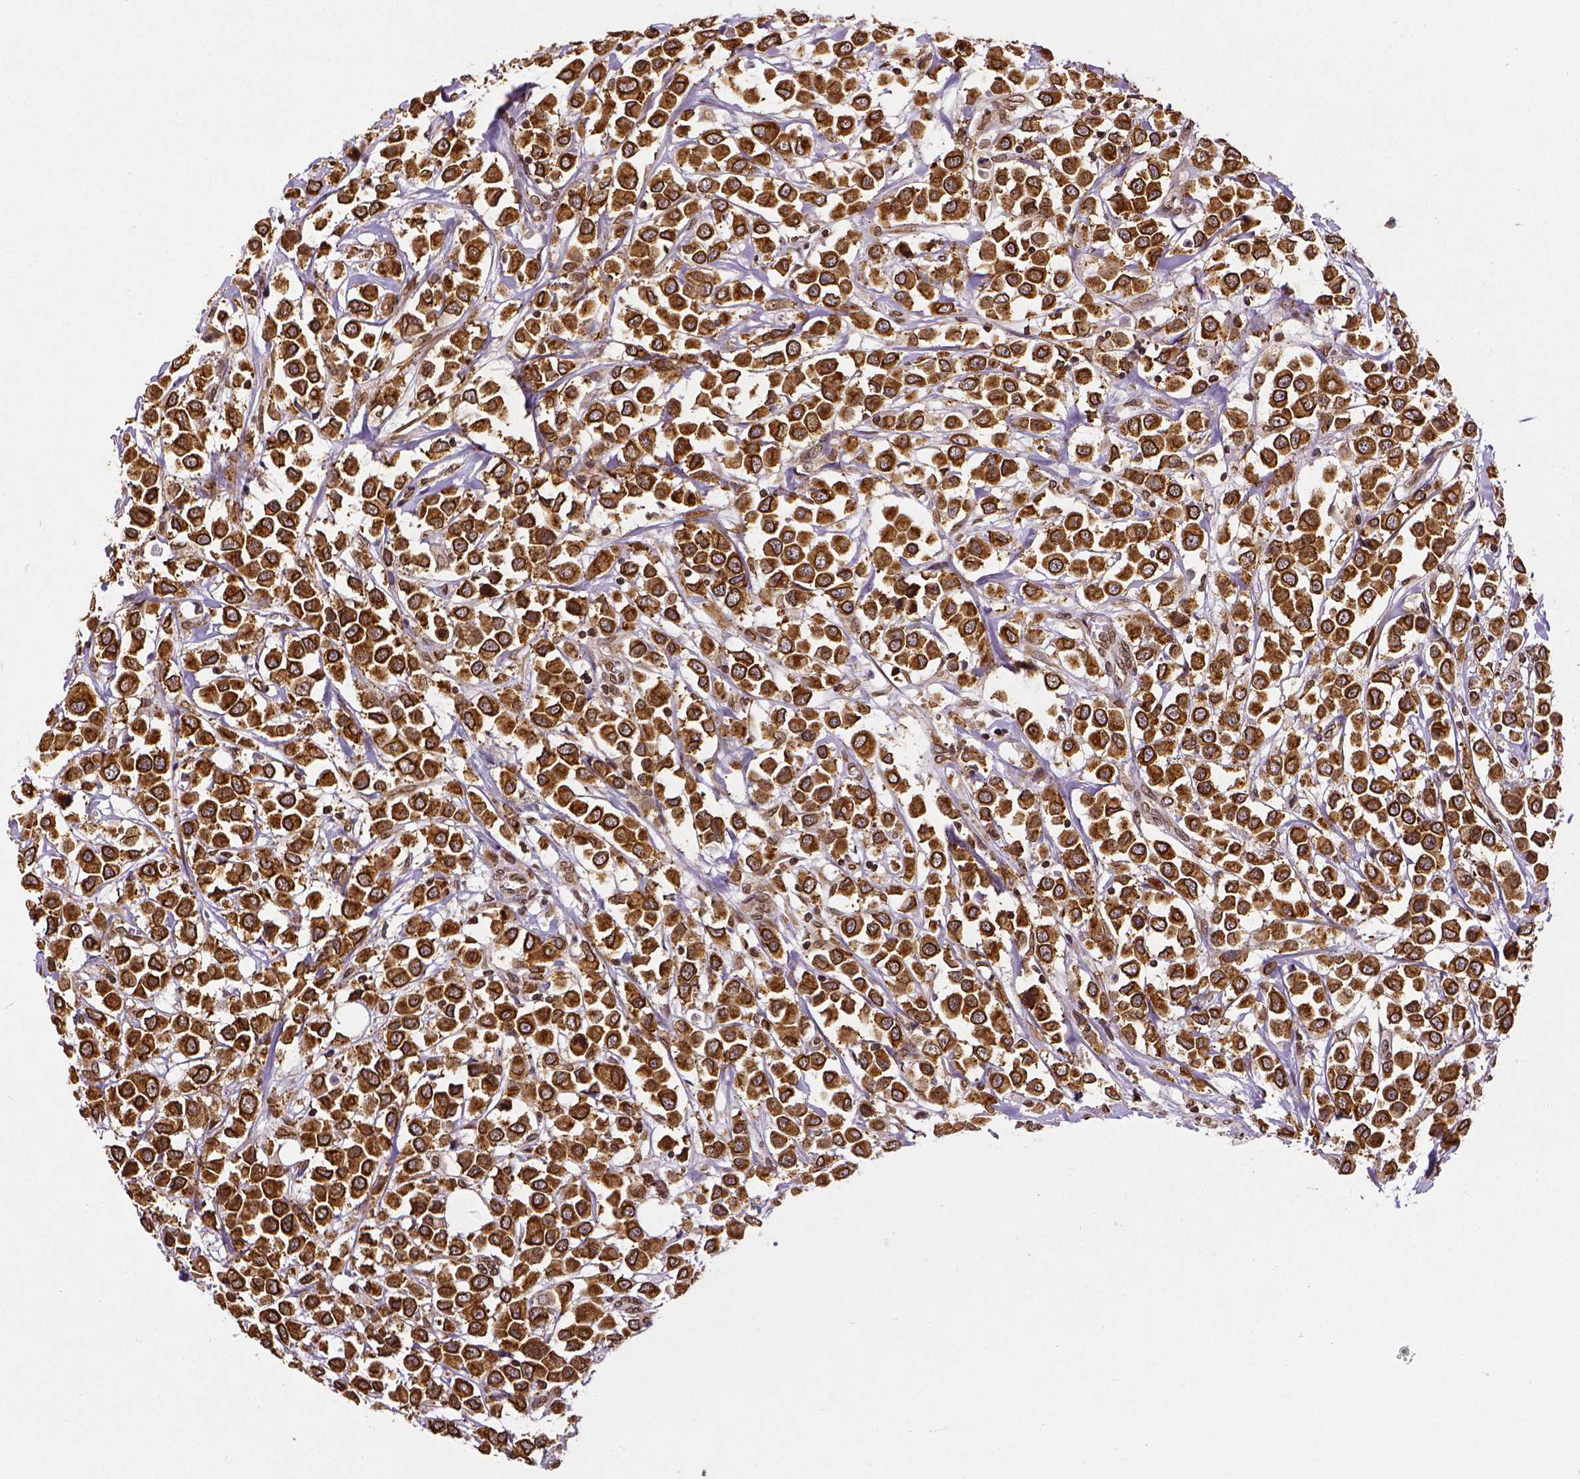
{"staining": {"intensity": "strong", "quantity": ">75%", "location": "cytoplasmic/membranous,nuclear"}, "tissue": "breast cancer", "cell_type": "Tumor cells", "image_type": "cancer", "snomed": [{"axis": "morphology", "description": "Duct carcinoma"}, {"axis": "topography", "description": "Breast"}], "caption": "This micrograph demonstrates breast infiltrating ductal carcinoma stained with IHC to label a protein in brown. The cytoplasmic/membranous and nuclear of tumor cells show strong positivity for the protein. Nuclei are counter-stained blue.", "gene": "MTDH", "patient": {"sex": "female", "age": 61}}